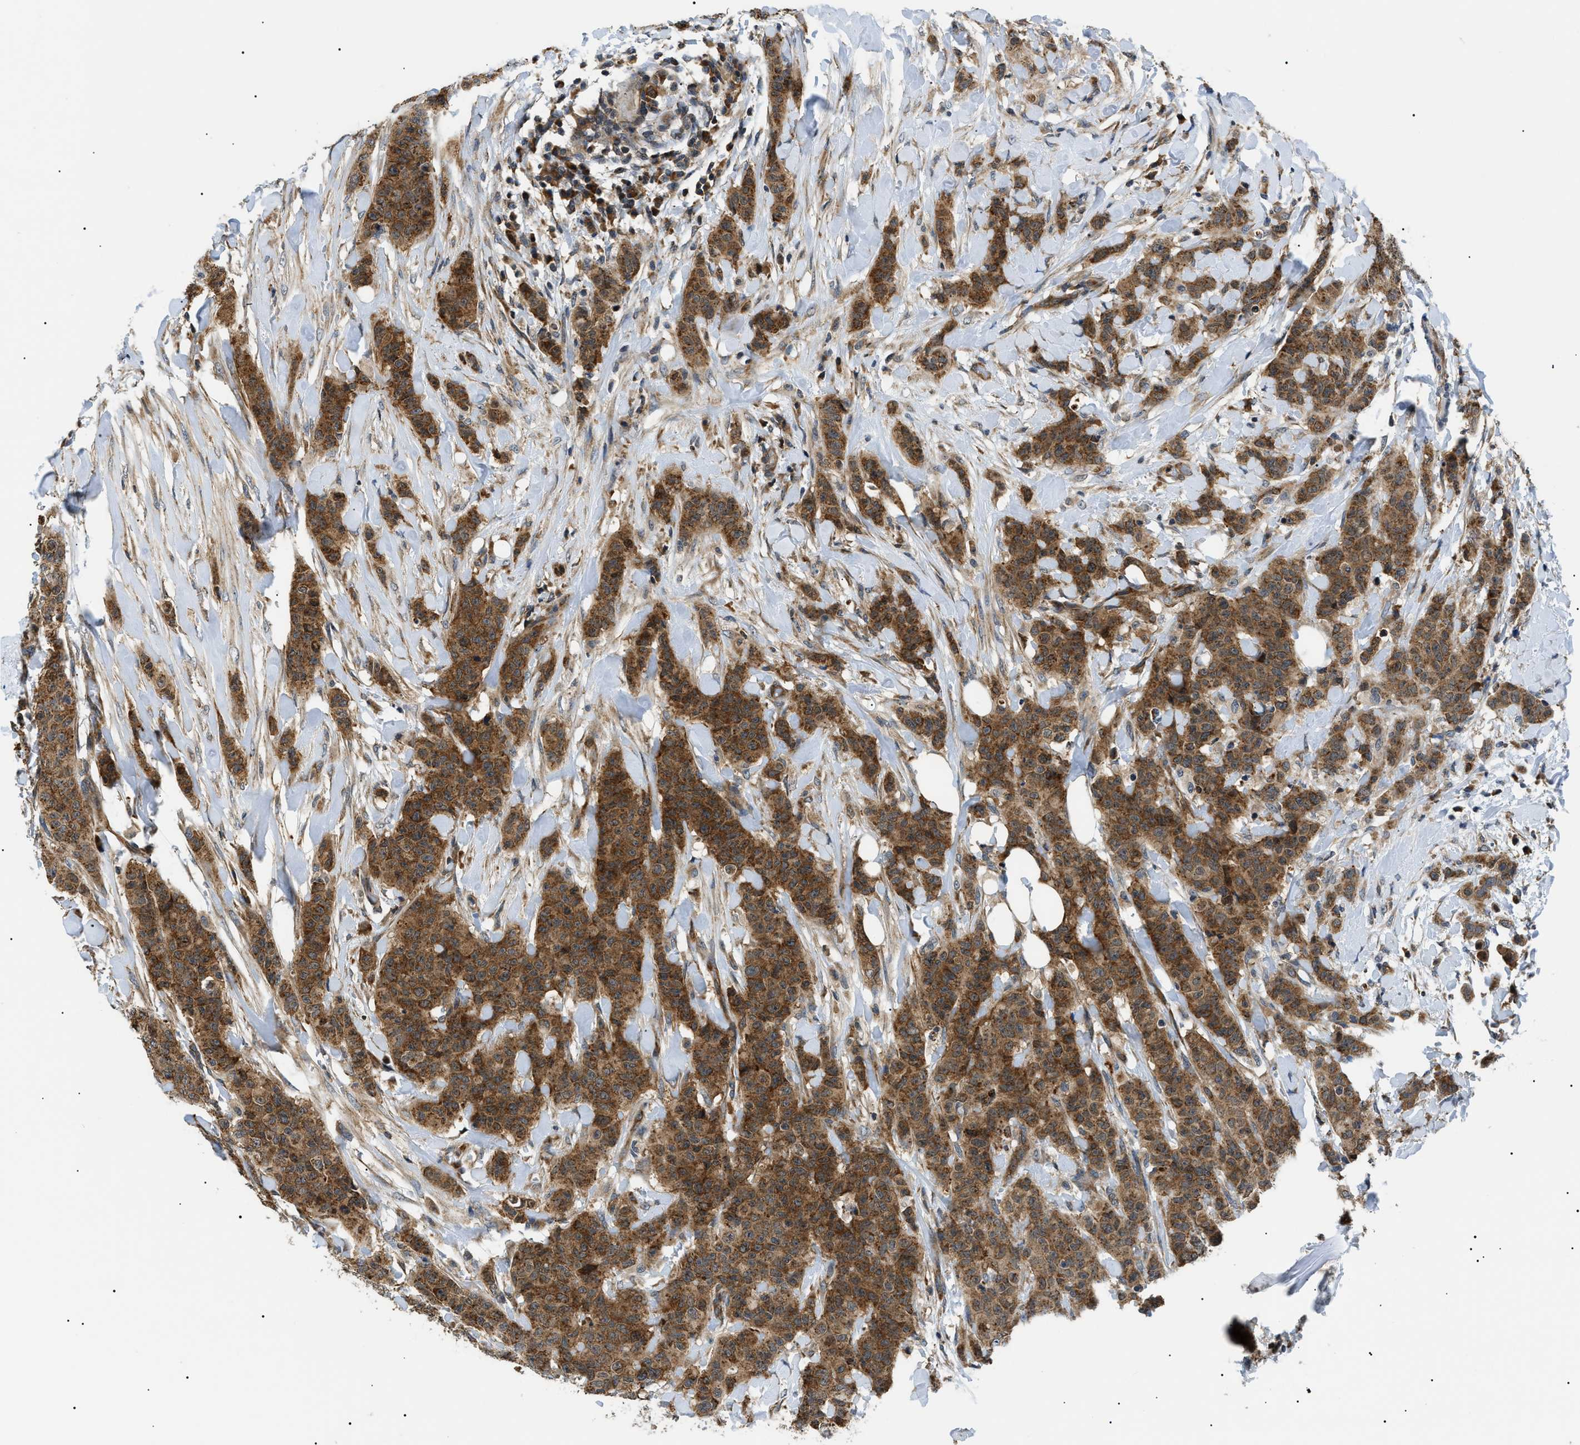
{"staining": {"intensity": "moderate", "quantity": ">75%", "location": "cytoplasmic/membranous"}, "tissue": "breast cancer", "cell_type": "Tumor cells", "image_type": "cancer", "snomed": [{"axis": "morphology", "description": "Normal tissue, NOS"}, {"axis": "morphology", "description": "Duct carcinoma"}, {"axis": "topography", "description": "Breast"}], "caption": "This is an image of IHC staining of breast cancer, which shows moderate expression in the cytoplasmic/membranous of tumor cells.", "gene": "SRPK1", "patient": {"sex": "female", "age": 40}}